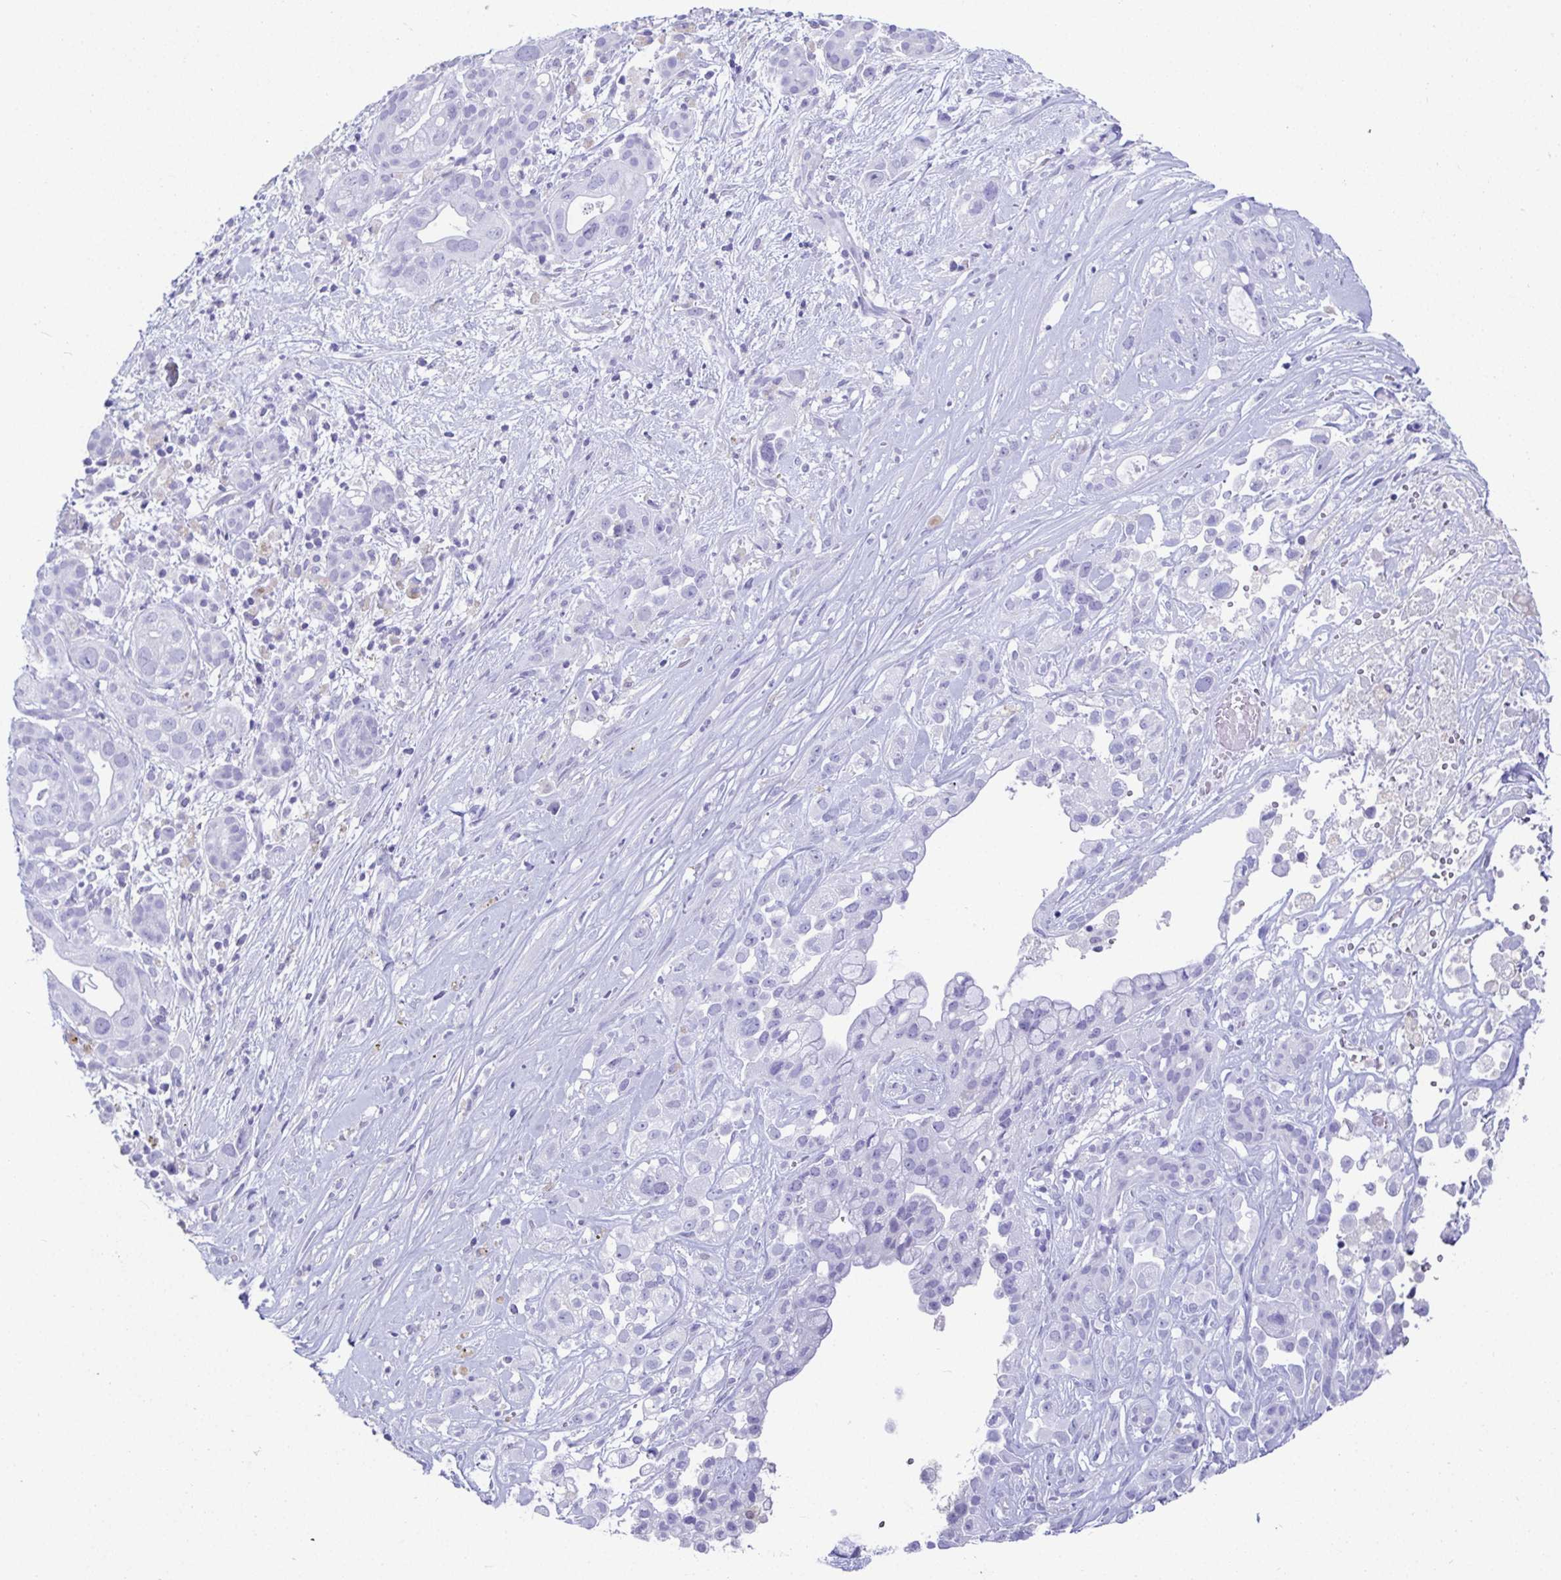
{"staining": {"intensity": "negative", "quantity": "none", "location": "none"}, "tissue": "pancreatic cancer", "cell_type": "Tumor cells", "image_type": "cancer", "snomed": [{"axis": "morphology", "description": "Adenocarcinoma, NOS"}, {"axis": "topography", "description": "Pancreas"}], "caption": "A high-resolution photomicrograph shows IHC staining of adenocarcinoma (pancreatic), which shows no significant expression in tumor cells.", "gene": "TMEM241", "patient": {"sex": "male", "age": 44}}